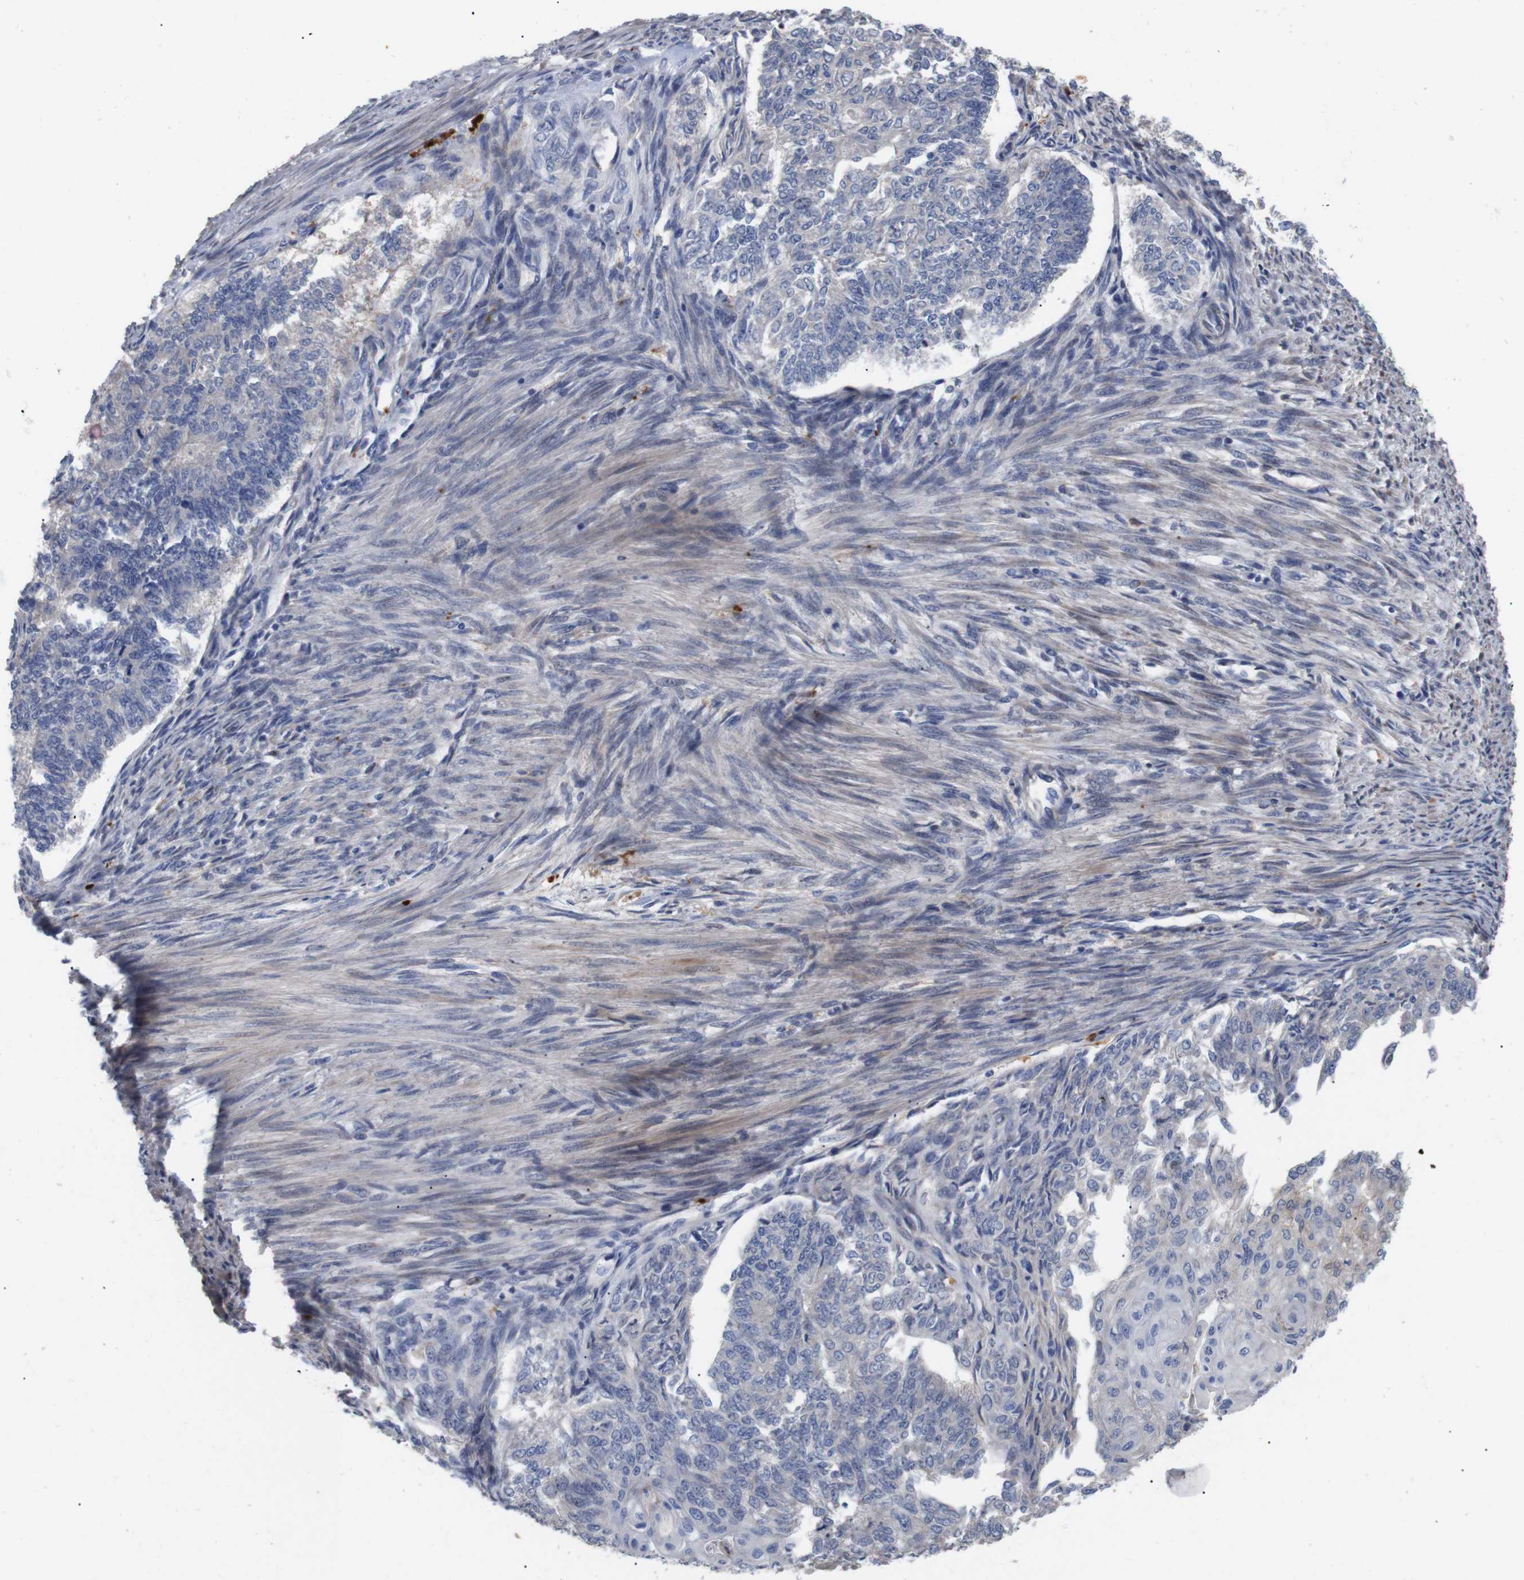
{"staining": {"intensity": "negative", "quantity": "none", "location": "none"}, "tissue": "endometrial cancer", "cell_type": "Tumor cells", "image_type": "cancer", "snomed": [{"axis": "morphology", "description": "Adenocarcinoma, NOS"}, {"axis": "topography", "description": "Endometrium"}], "caption": "The micrograph displays no significant staining in tumor cells of adenocarcinoma (endometrial).", "gene": "SPRY3", "patient": {"sex": "female", "age": 32}}